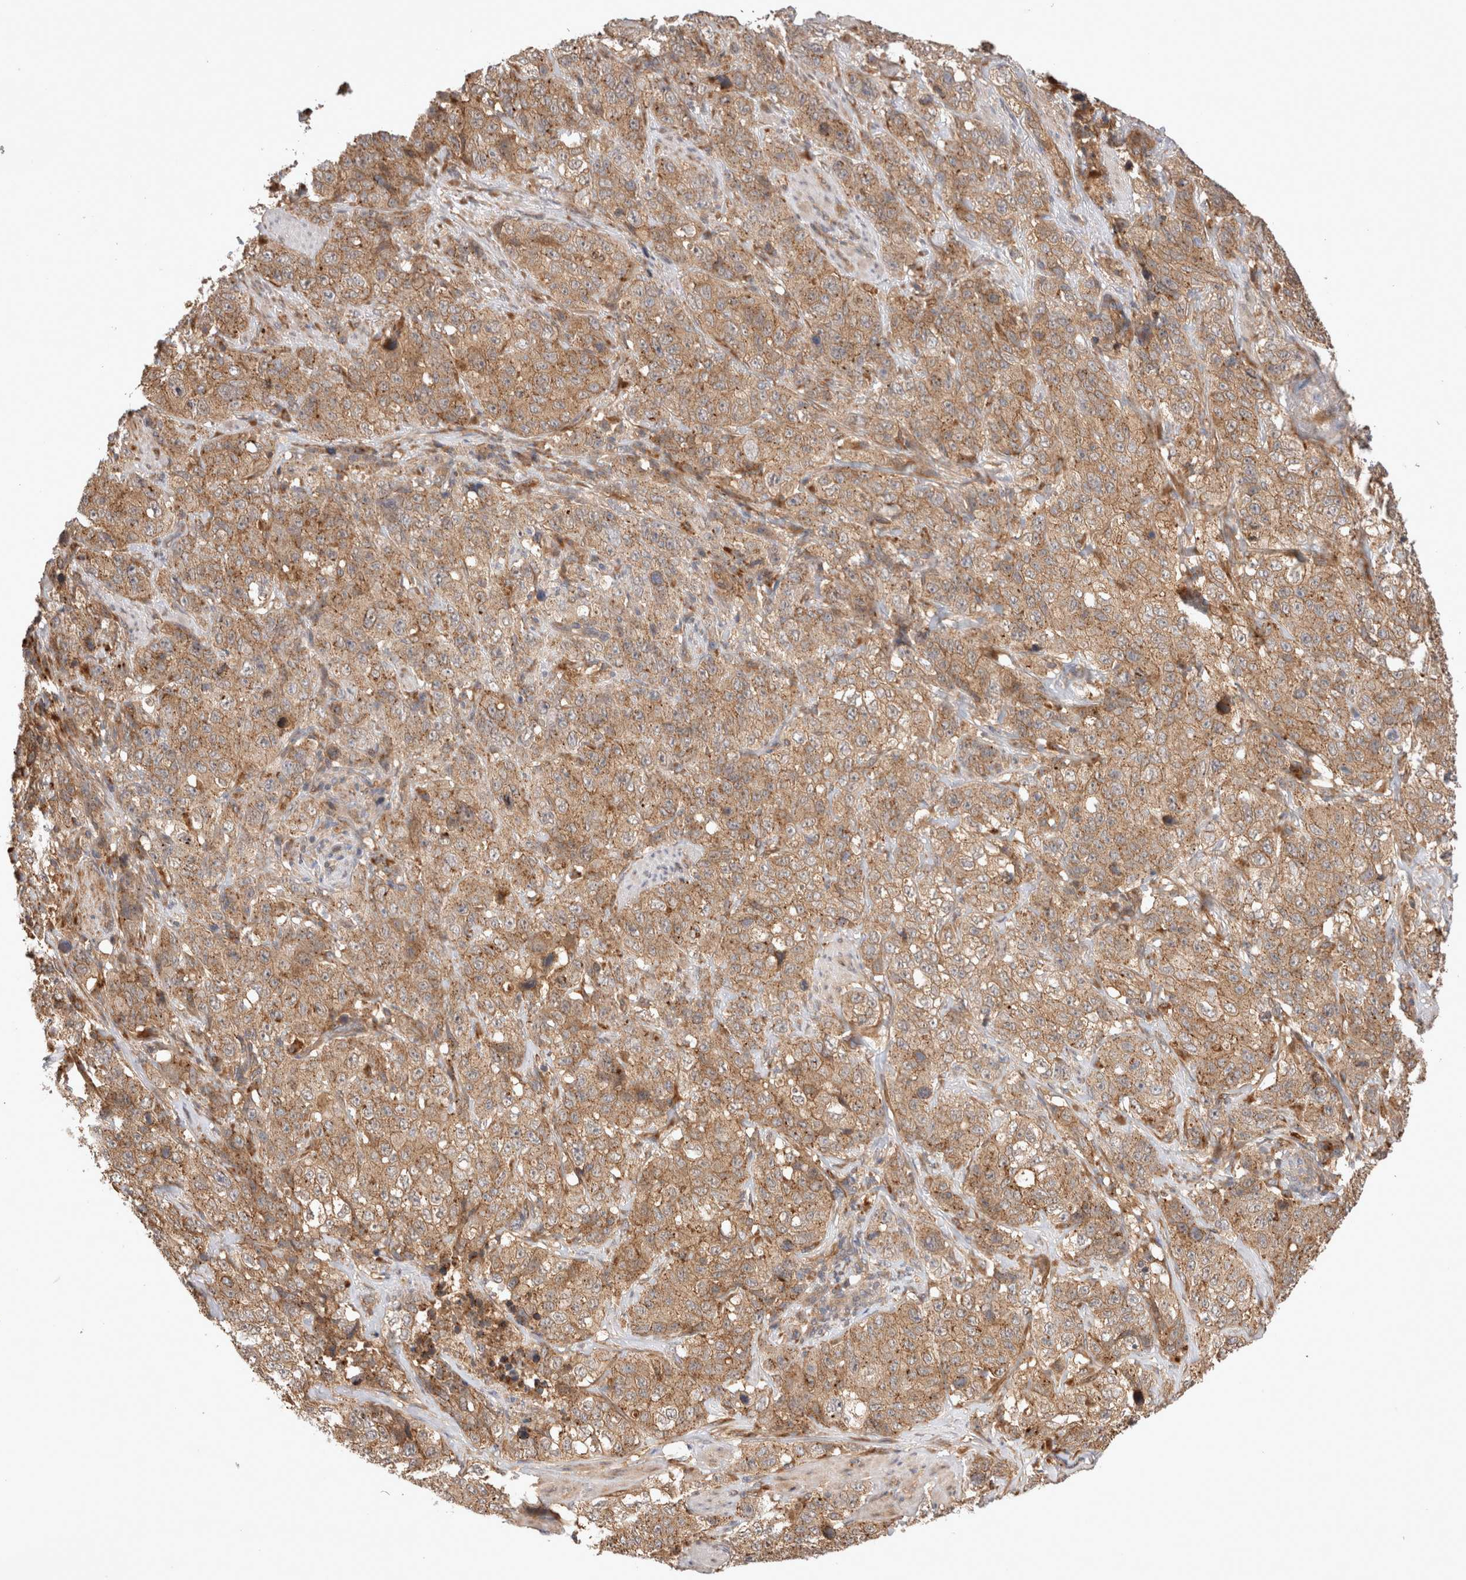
{"staining": {"intensity": "moderate", "quantity": ">75%", "location": "cytoplasmic/membranous"}, "tissue": "stomach cancer", "cell_type": "Tumor cells", "image_type": "cancer", "snomed": [{"axis": "morphology", "description": "Adenocarcinoma, NOS"}, {"axis": "topography", "description": "Stomach"}], "caption": "Adenocarcinoma (stomach) stained with a protein marker demonstrates moderate staining in tumor cells.", "gene": "VPS28", "patient": {"sex": "male", "age": 48}}